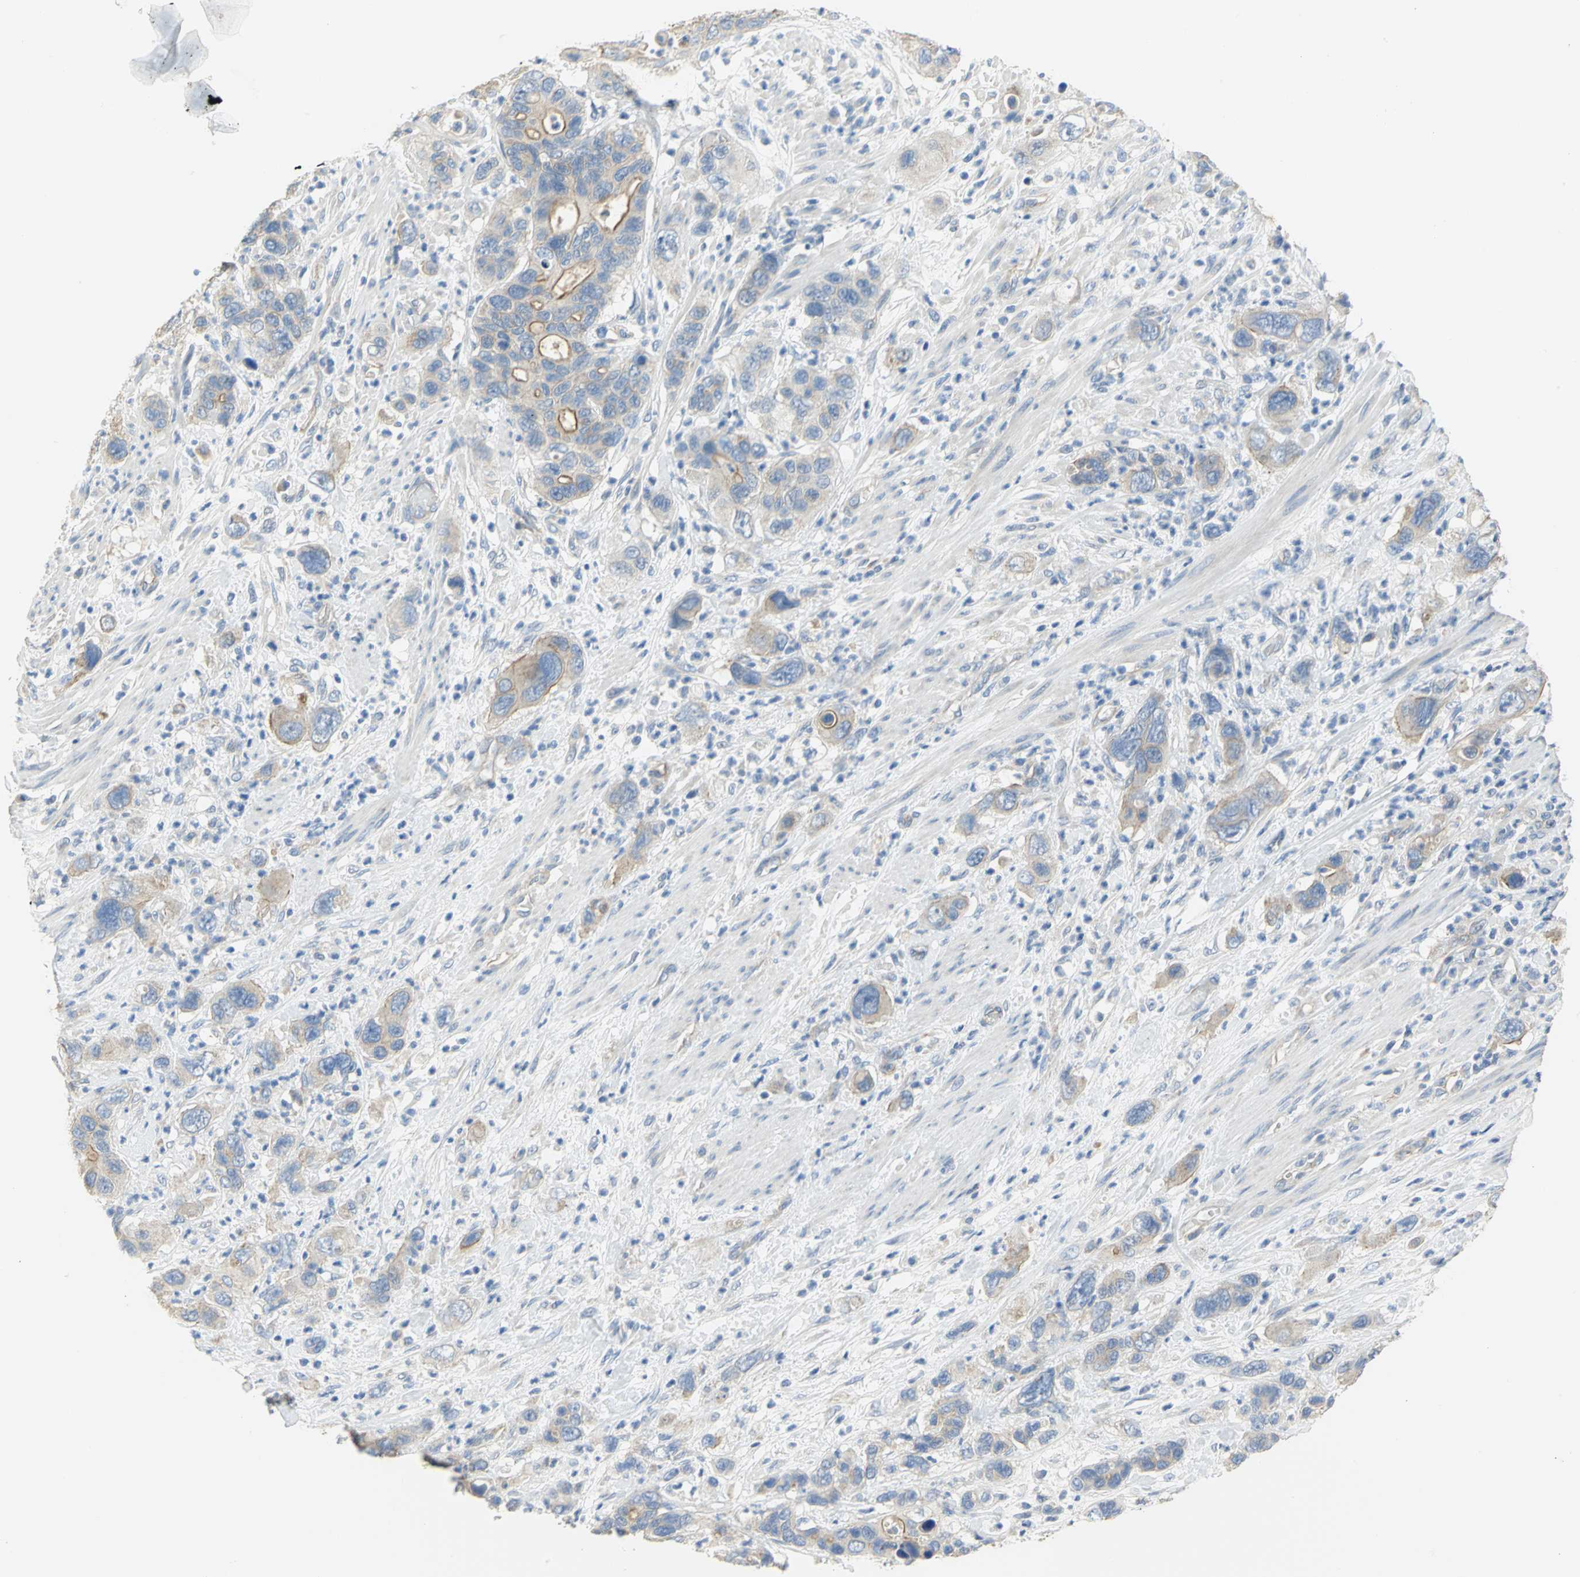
{"staining": {"intensity": "weak", "quantity": ">75%", "location": "cytoplasmic/membranous"}, "tissue": "pancreatic cancer", "cell_type": "Tumor cells", "image_type": "cancer", "snomed": [{"axis": "morphology", "description": "Adenocarcinoma, NOS"}, {"axis": "topography", "description": "Pancreas"}], "caption": "An image of human pancreatic cancer (adenocarcinoma) stained for a protein demonstrates weak cytoplasmic/membranous brown staining in tumor cells. (Brightfield microscopy of DAB IHC at high magnification).", "gene": "HTR1F", "patient": {"sex": "female", "age": 71}}